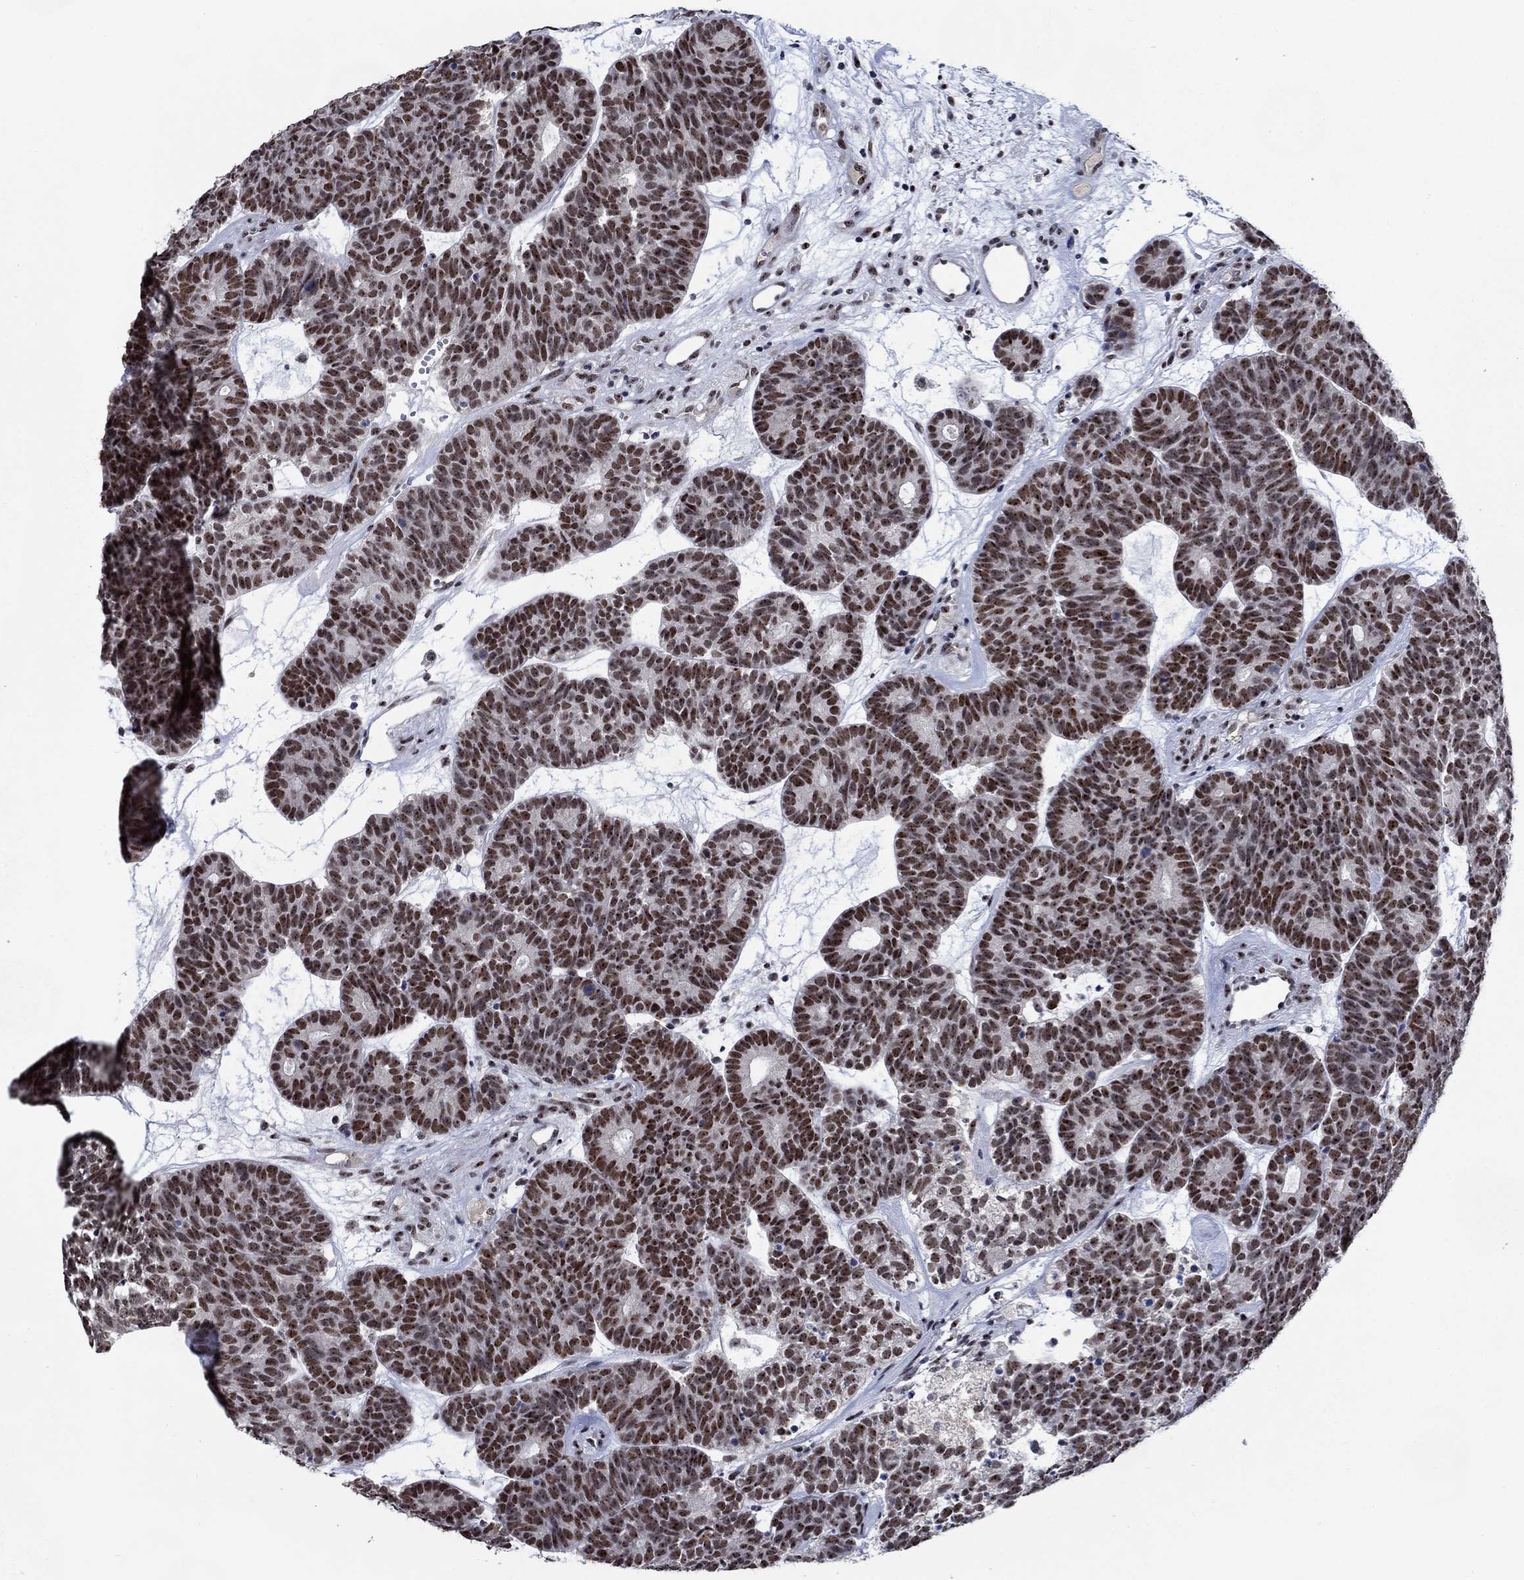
{"staining": {"intensity": "moderate", "quantity": ">75%", "location": "nuclear"}, "tissue": "head and neck cancer", "cell_type": "Tumor cells", "image_type": "cancer", "snomed": [{"axis": "morphology", "description": "Adenocarcinoma, NOS"}, {"axis": "topography", "description": "Head-Neck"}], "caption": "Immunohistochemical staining of human head and neck cancer (adenocarcinoma) exhibits medium levels of moderate nuclear positivity in about >75% of tumor cells.", "gene": "HTN1", "patient": {"sex": "female", "age": 81}}